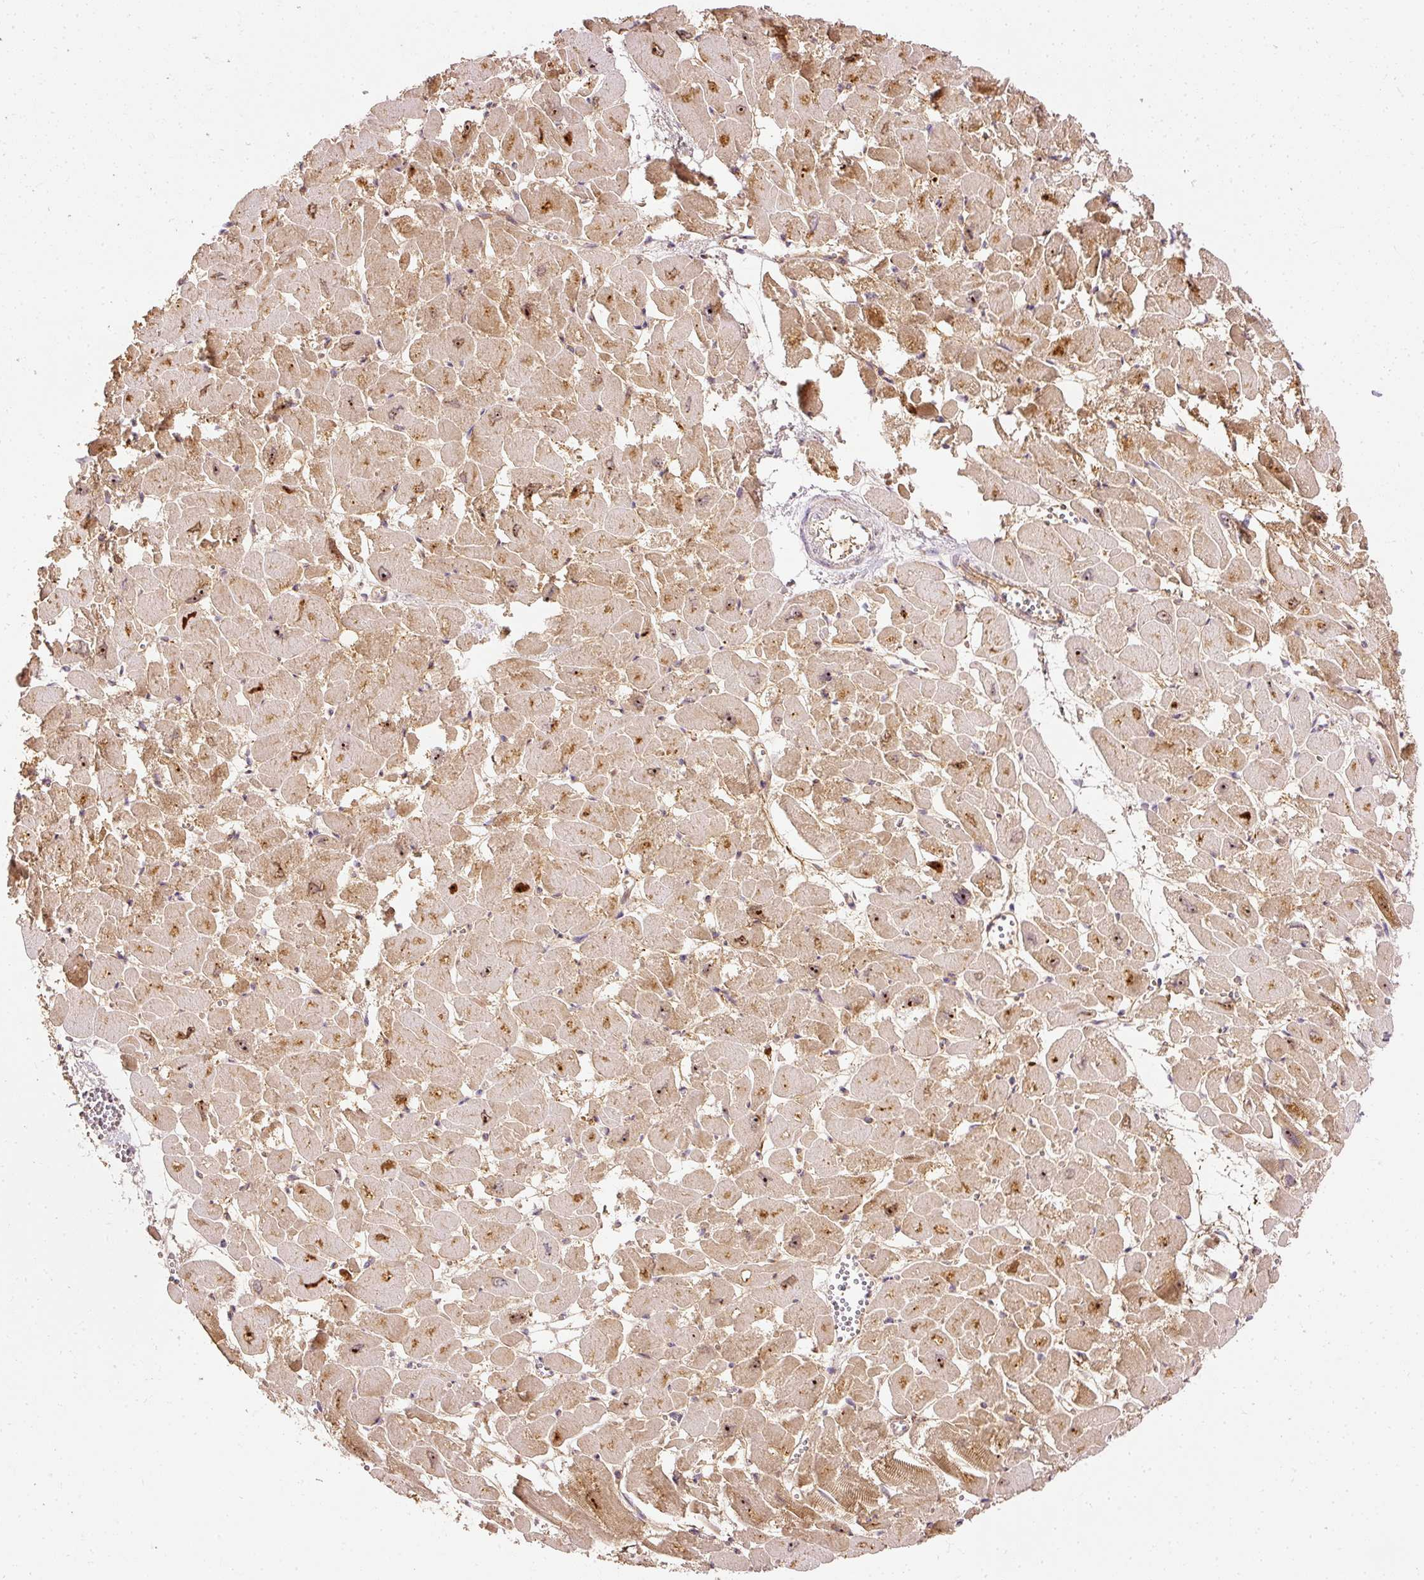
{"staining": {"intensity": "moderate", "quantity": "25%-75%", "location": "cytoplasmic/membranous"}, "tissue": "heart muscle", "cell_type": "Cardiomyocytes", "image_type": "normal", "snomed": [{"axis": "morphology", "description": "Normal tissue, NOS"}, {"axis": "topography", "description": "Heart"}], "caption": "Heart muscle stained with DAB IHC displays medium levels of moderate cytoplasmic/membranous expression in about 25%-75% of cardiomyocytes.", "gene": "ARMH3", "patient": {"sex": "male", "age": 54}}